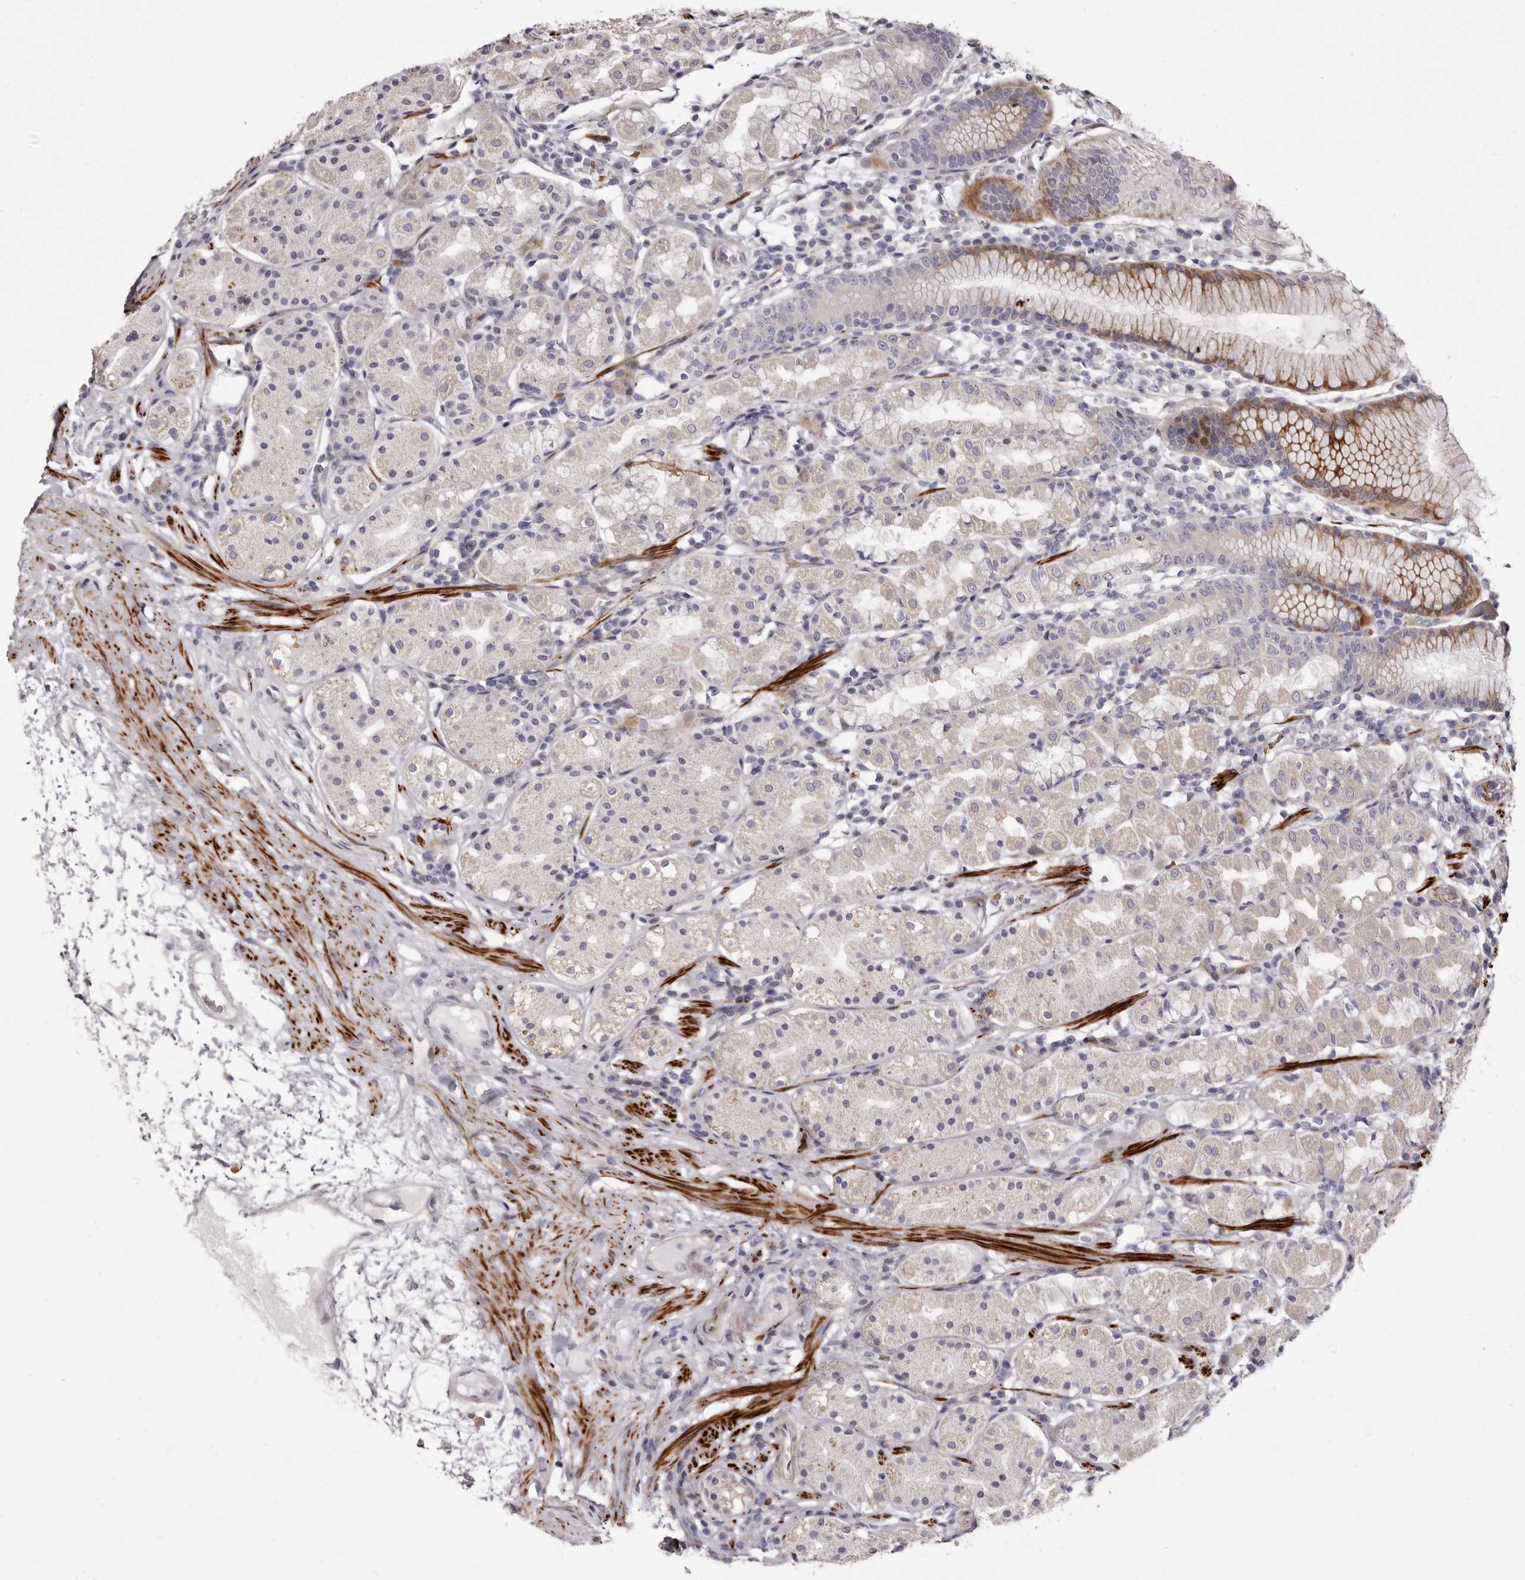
{"staining": {"intensity": "moderate", "quantity": "25%-75%", "location": "cytoplasmic/membranous"}, "tissue": "stomach", "cell_type": "Glandular cells", "image_type": "normal", "snomed": [{"axis": "morphology", "description": "Normal tissue, NOS"}, {"axis": "topography", "description": "Stomach, lower"}], "caption": "A histopathology image showing moderate cytoplasmic/membranous positivity in about 25%-75% of glandular cells in normal stomach, as visualized by brown immunohistochemical staining.", "gene": "AIDA", "patient": {"sex": "female", "age": 56}}